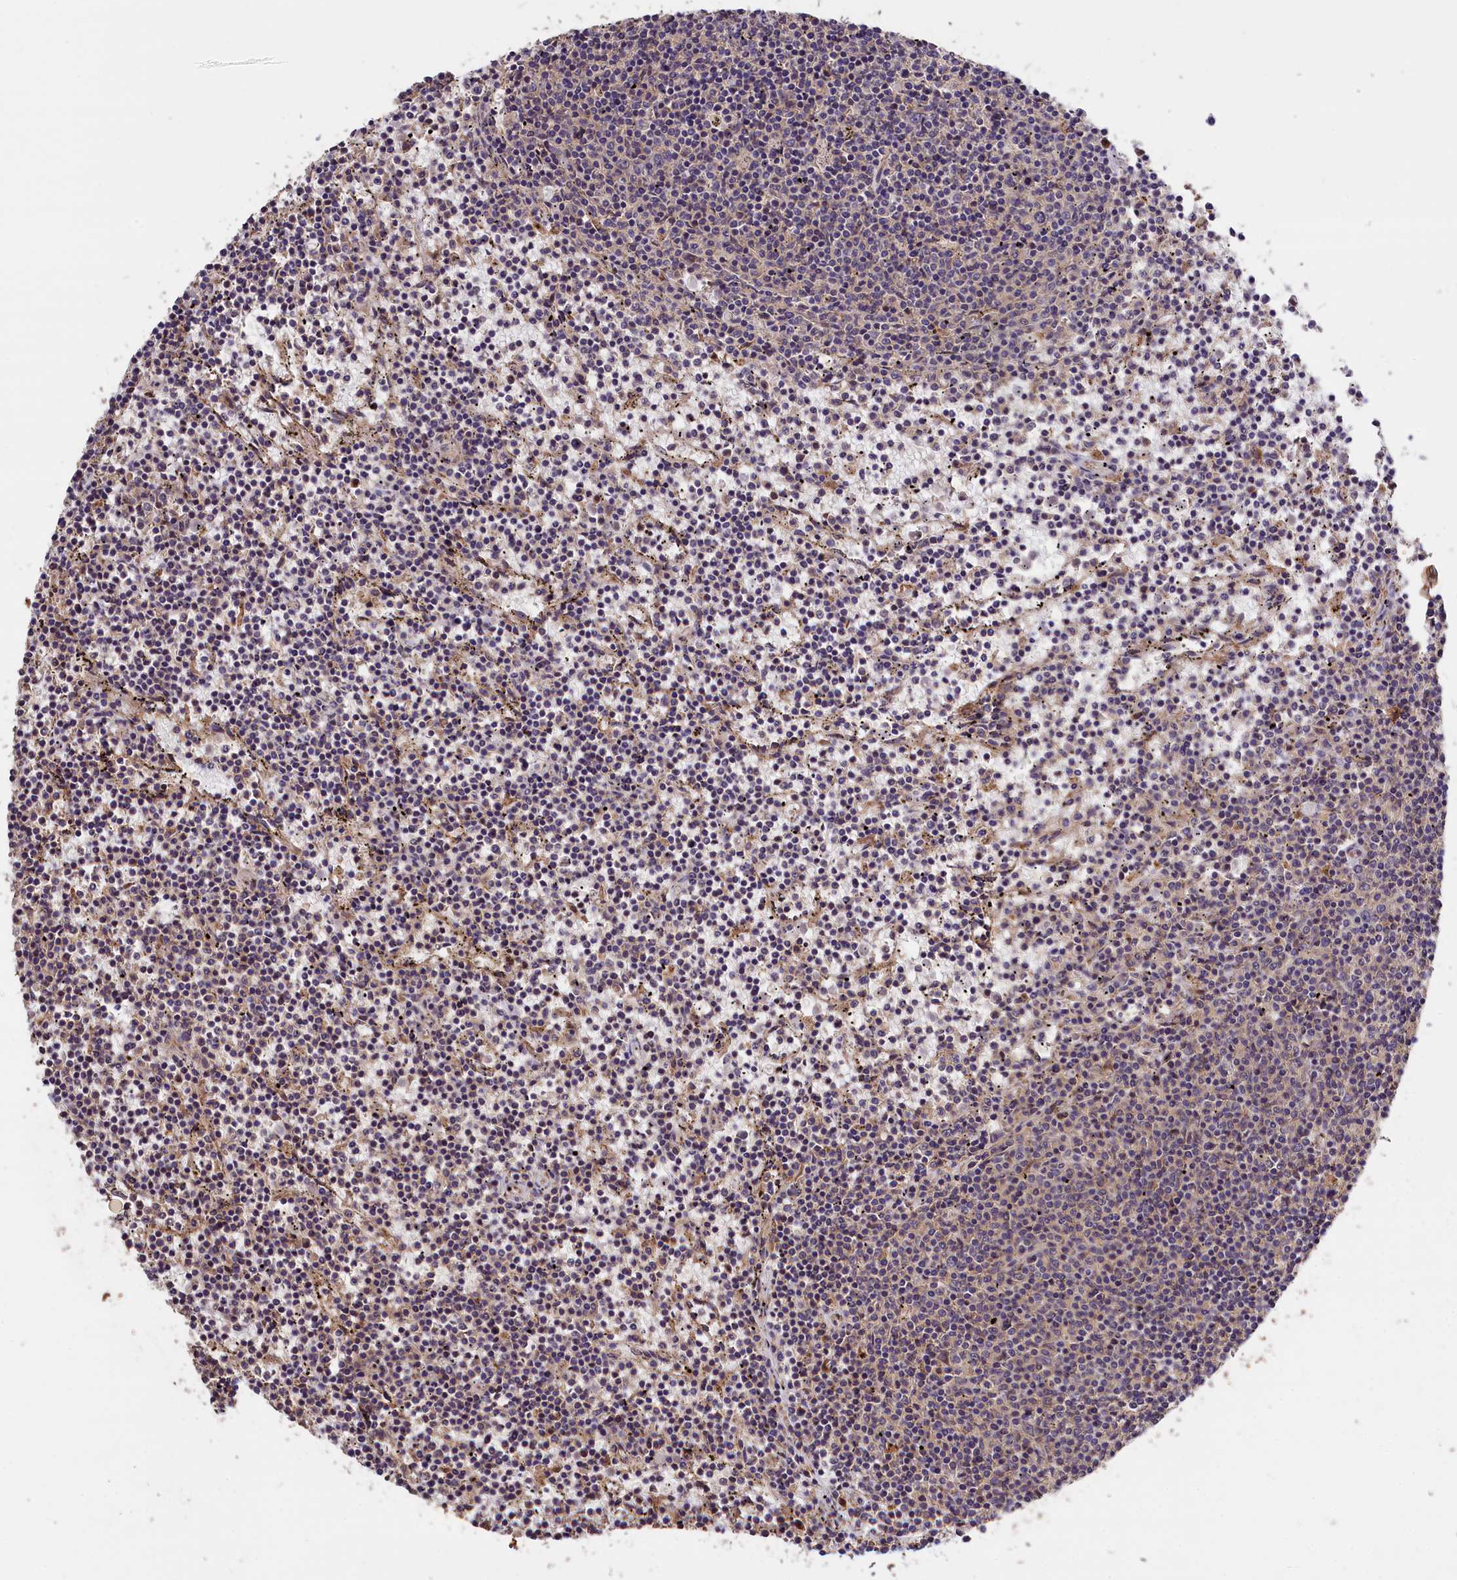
{"staining": {"intensity": "negative", "quantity": "none", "location": "none"}, "tissue": "lymphoma", "cell_type": "Tumor cells", "image_type": "cancer", "snomed": [{"axis": "morphology", "description": "Malignant lymphoma, non-Hodgkin's type, Low grade"}, {"axis": "topography", "description": "Spleen"}], "caption": "Immunohistochemistry (IHC) photomicrograph of lymphoma stained for a protein (brown), which displays no expression in tumor cells.", "gene": "DNAJB9", "patient": {"sex": "female", "age": 50}}